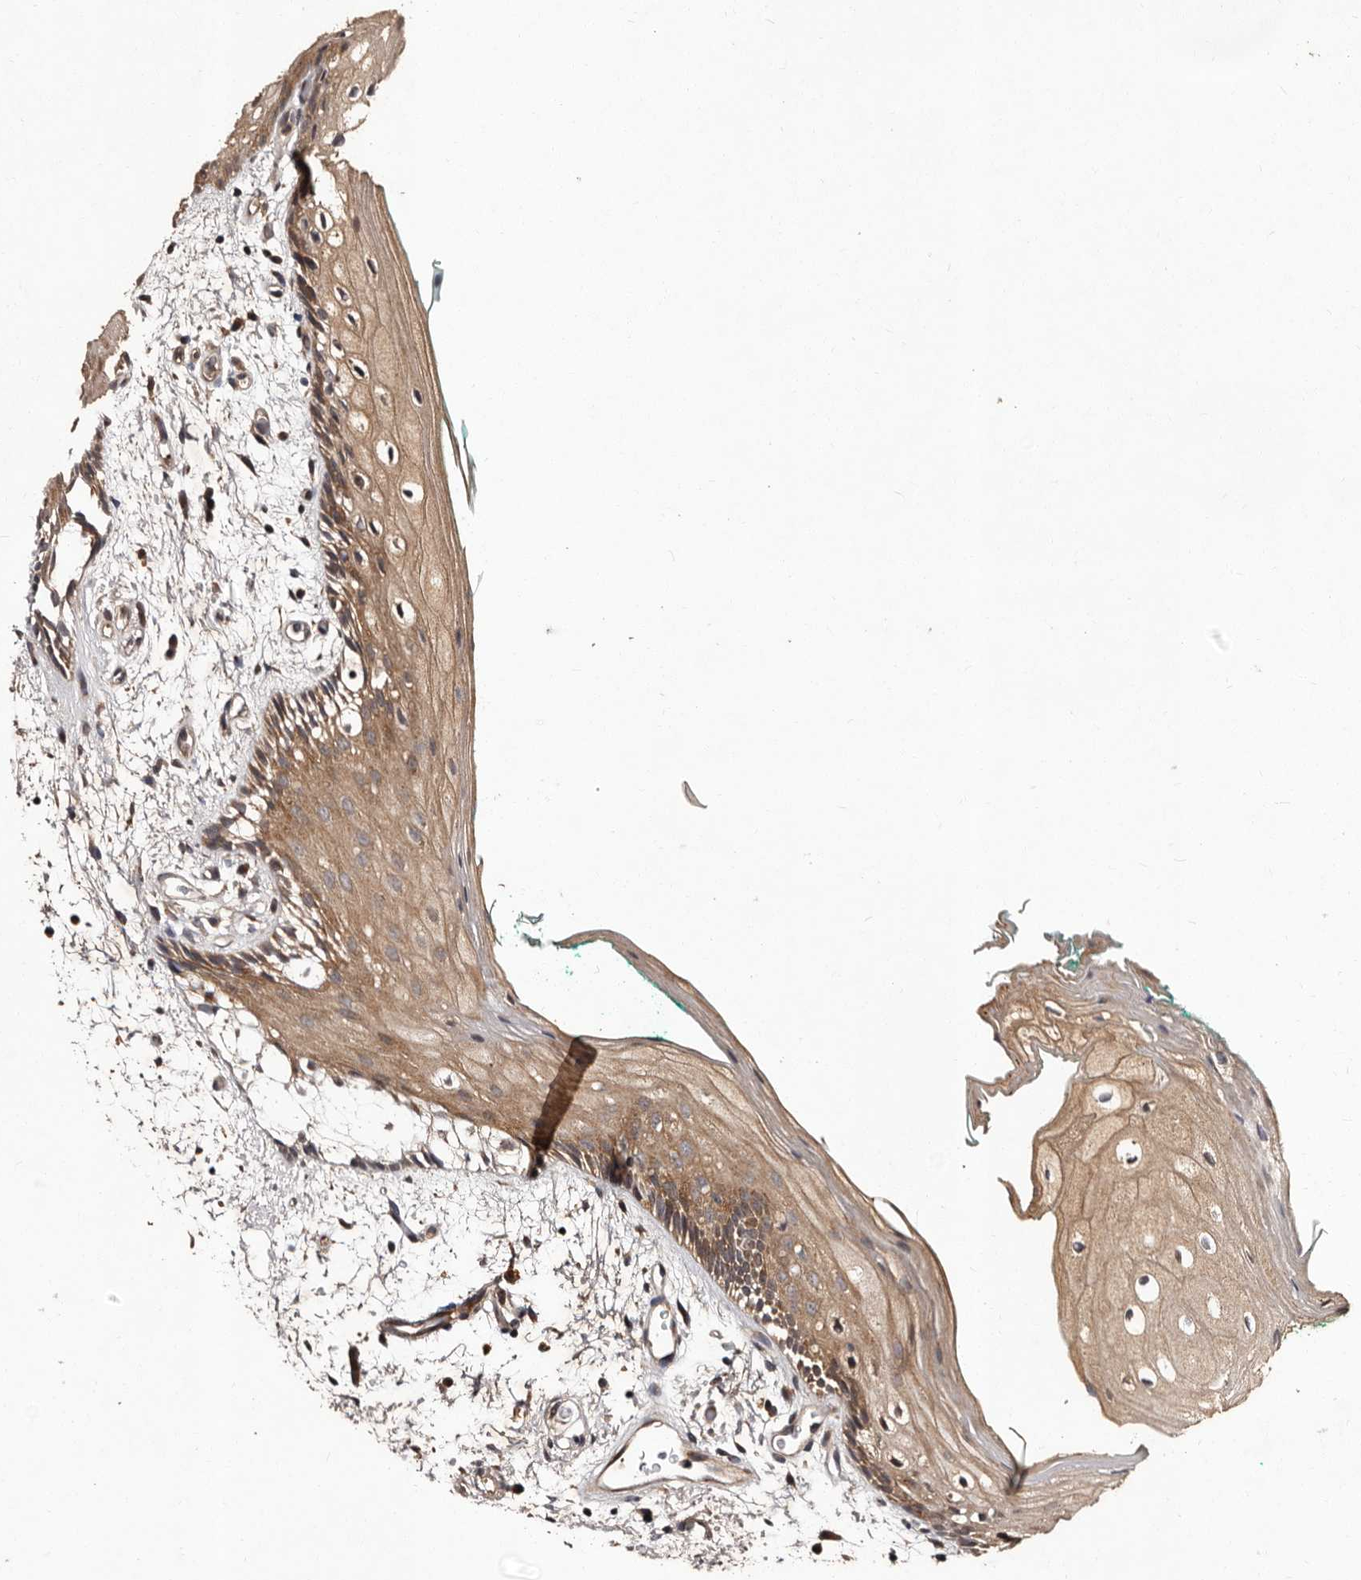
{"staining": {"intensity": "moderate", "quantity": ">75%", "location": "cytoplasmic/membranous"}, "tissue": "oral mucosa", "cell_type": "Squamous epithelial cells", "image_type": "normal", "snomed": [{"axis": "morphology", "description": "Normal tissue, NOS"}, {"axis": "topography", "description": "Skeletal muscle"}, {"axis": "topography", "description": "Oral tissue"}, {"axis": "topography", "description": "Peripheral nerve tissue"}], "caption": "Protein analysis of benign oral mucosa displays moderate cytoplasmic/membranous positivity in approximately >75% of squamous epithelial cells. (IHC, brightfield microscopy, high magnification).", "gene": "MKRN3", "patient": {"sex": "female", "age": 84}}